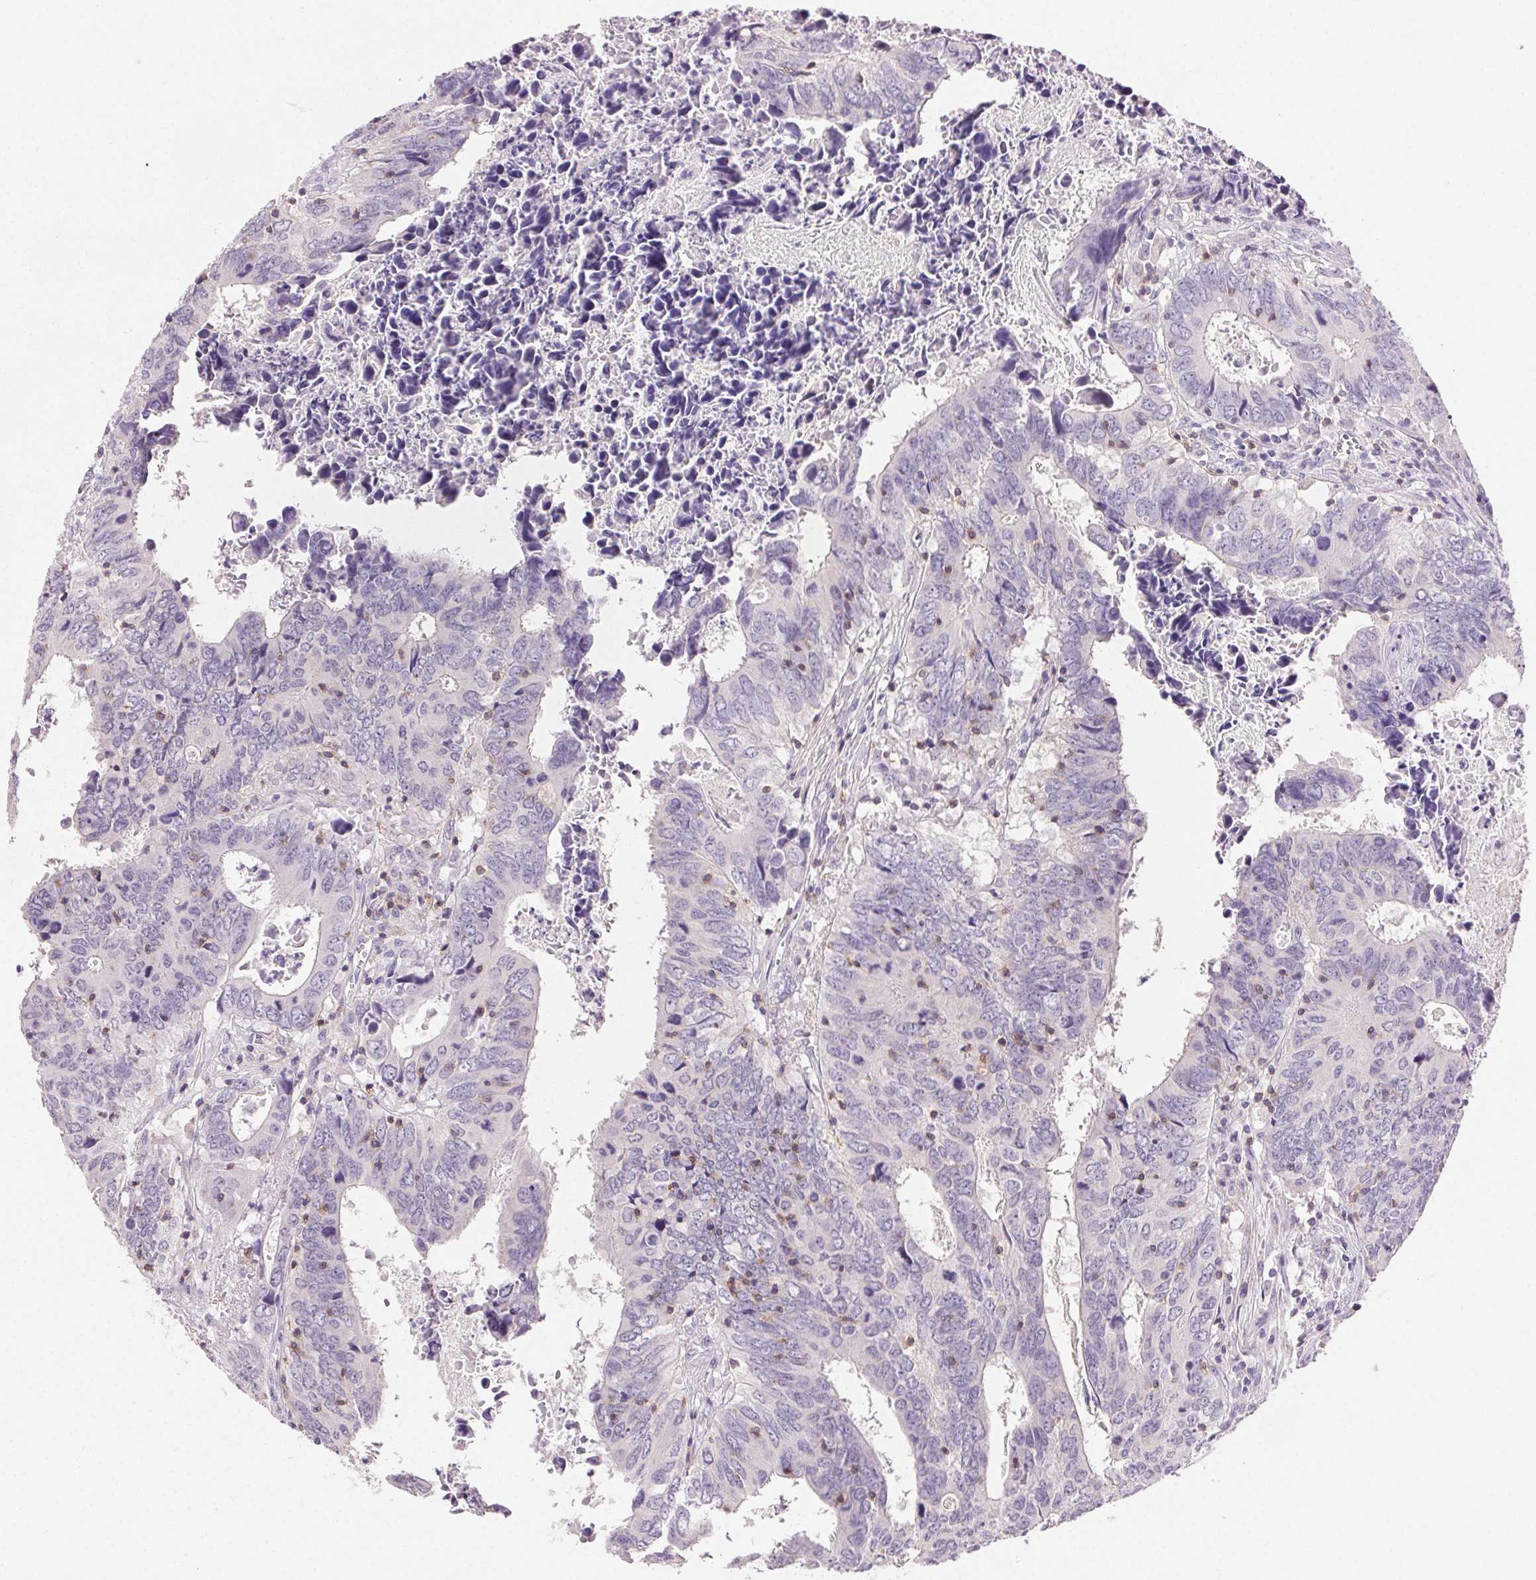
{"staining": {"intensity": "negative", "quantity": "none", "location": "none"}, "tissue": "colorectal cancer", "cell_type": "Tumor cells", "image_type": "cancer", "snomed": [{"axis": "morphology", "description": "Adenocarcinoma, NOS"}, {"axis": "topography", "description": "Colon"}], "caption": "The immunohistochemistry (IHC) micrograph has no significant expression in tumor cells of colorectal cancer (adenocarcinoma) tissue.", "gene": "AKAP5", "patient": {"sex": "female", "age": 82}}